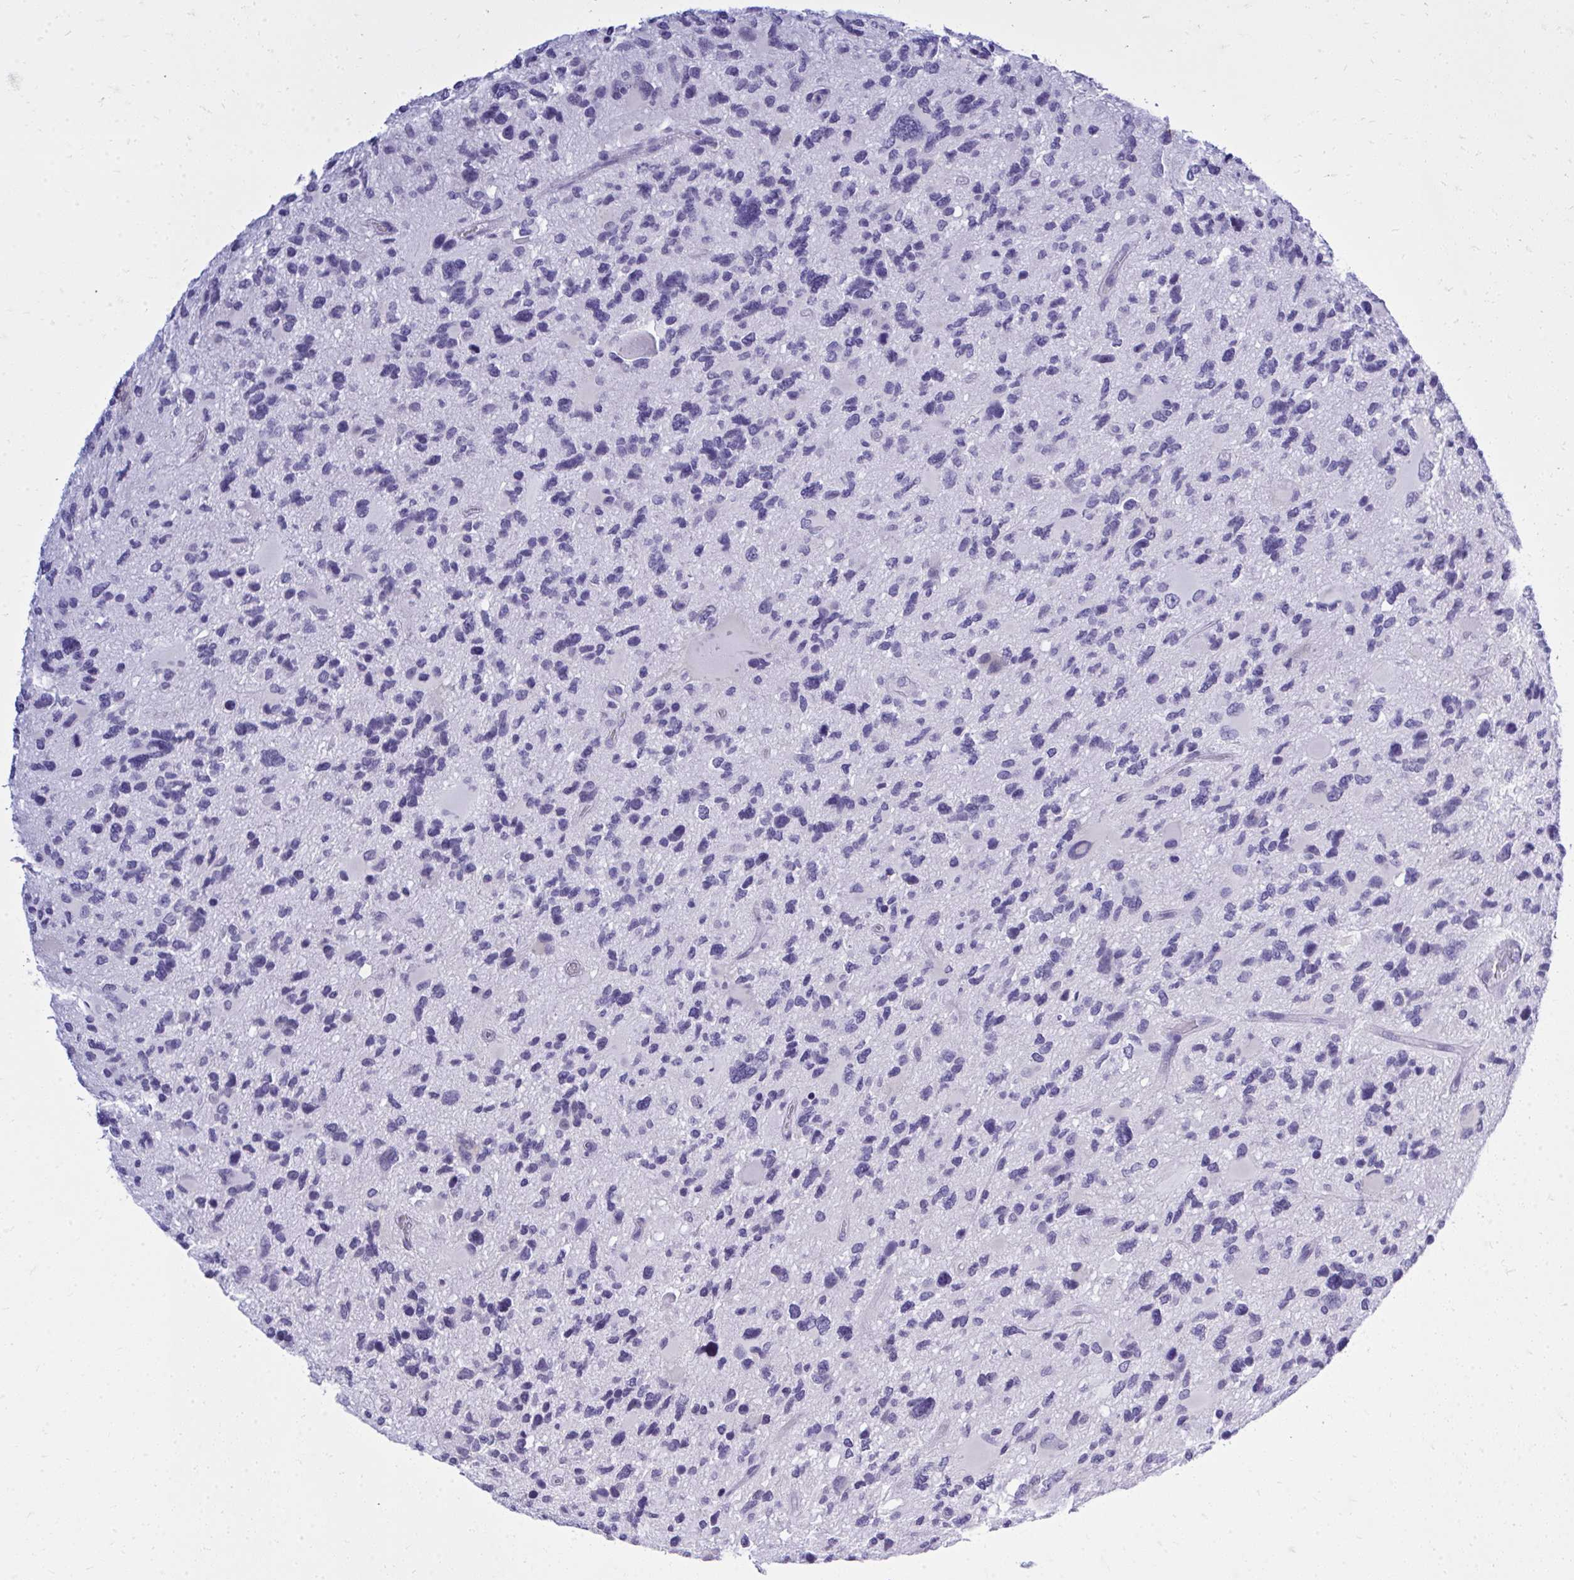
{"staining": {"intensity": "negative", "quantity": "none", "location": "none"}, "tissue": "glioma", "cell_type": "Tumor cells", "image_type": "cancer", "snomed": [{"axis": "morphology", "description": "Glioma, malignant, High grade"}, {"axis": "topography", "description": "Brain"}], "caption": "IHC of malignant glioma (high-grade) displays no staining in tumor cells.", "gene": "PSD", "patient": {"sex": "female", "age": 11}}